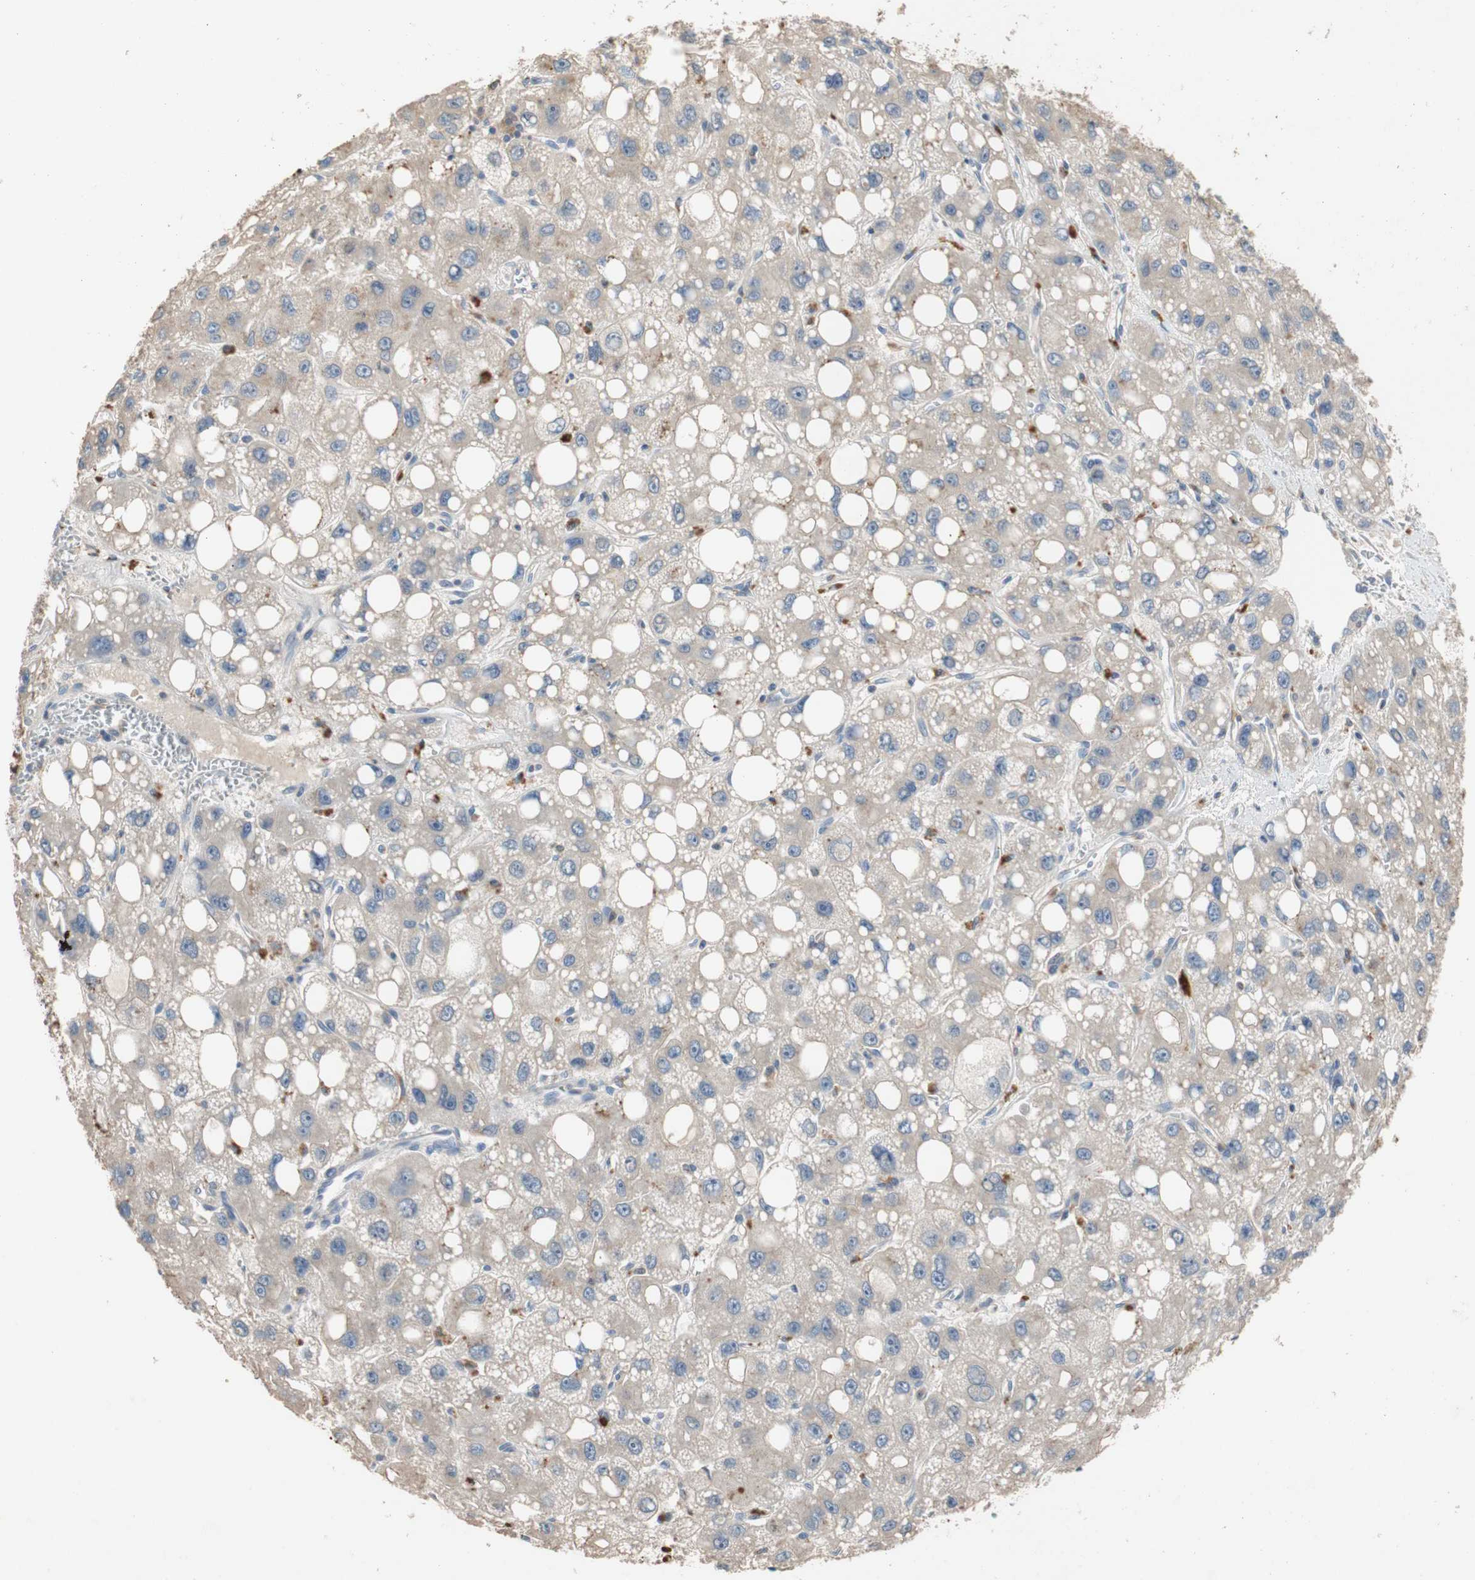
{"staining": {"intensity": "weak", "quantity": "<25%", "location": "cytoplasmic/membranous"}, "tissue": "liver cancer", "cell_type": "Tumor cells", "image_type": "cancer", "snomed": [{"axis": "morphology", "description": "Carcinoma, Hepatocellular, NOS"}, {"axis": "topography", "description": "Liver"}], "caption": "Image shows no protein positivity in tumor cells of hepatocellular carcinoma (liver) tissue. (Stains: DAB (3,3'-diaminobenzidine) immunohistochemistry (IHC) with hematoxylin counter stain, Microscopy: brightfield microscopy at high magnification).", "gene": "ADAP1", "patient": {"sex": "male", "age": 55}}